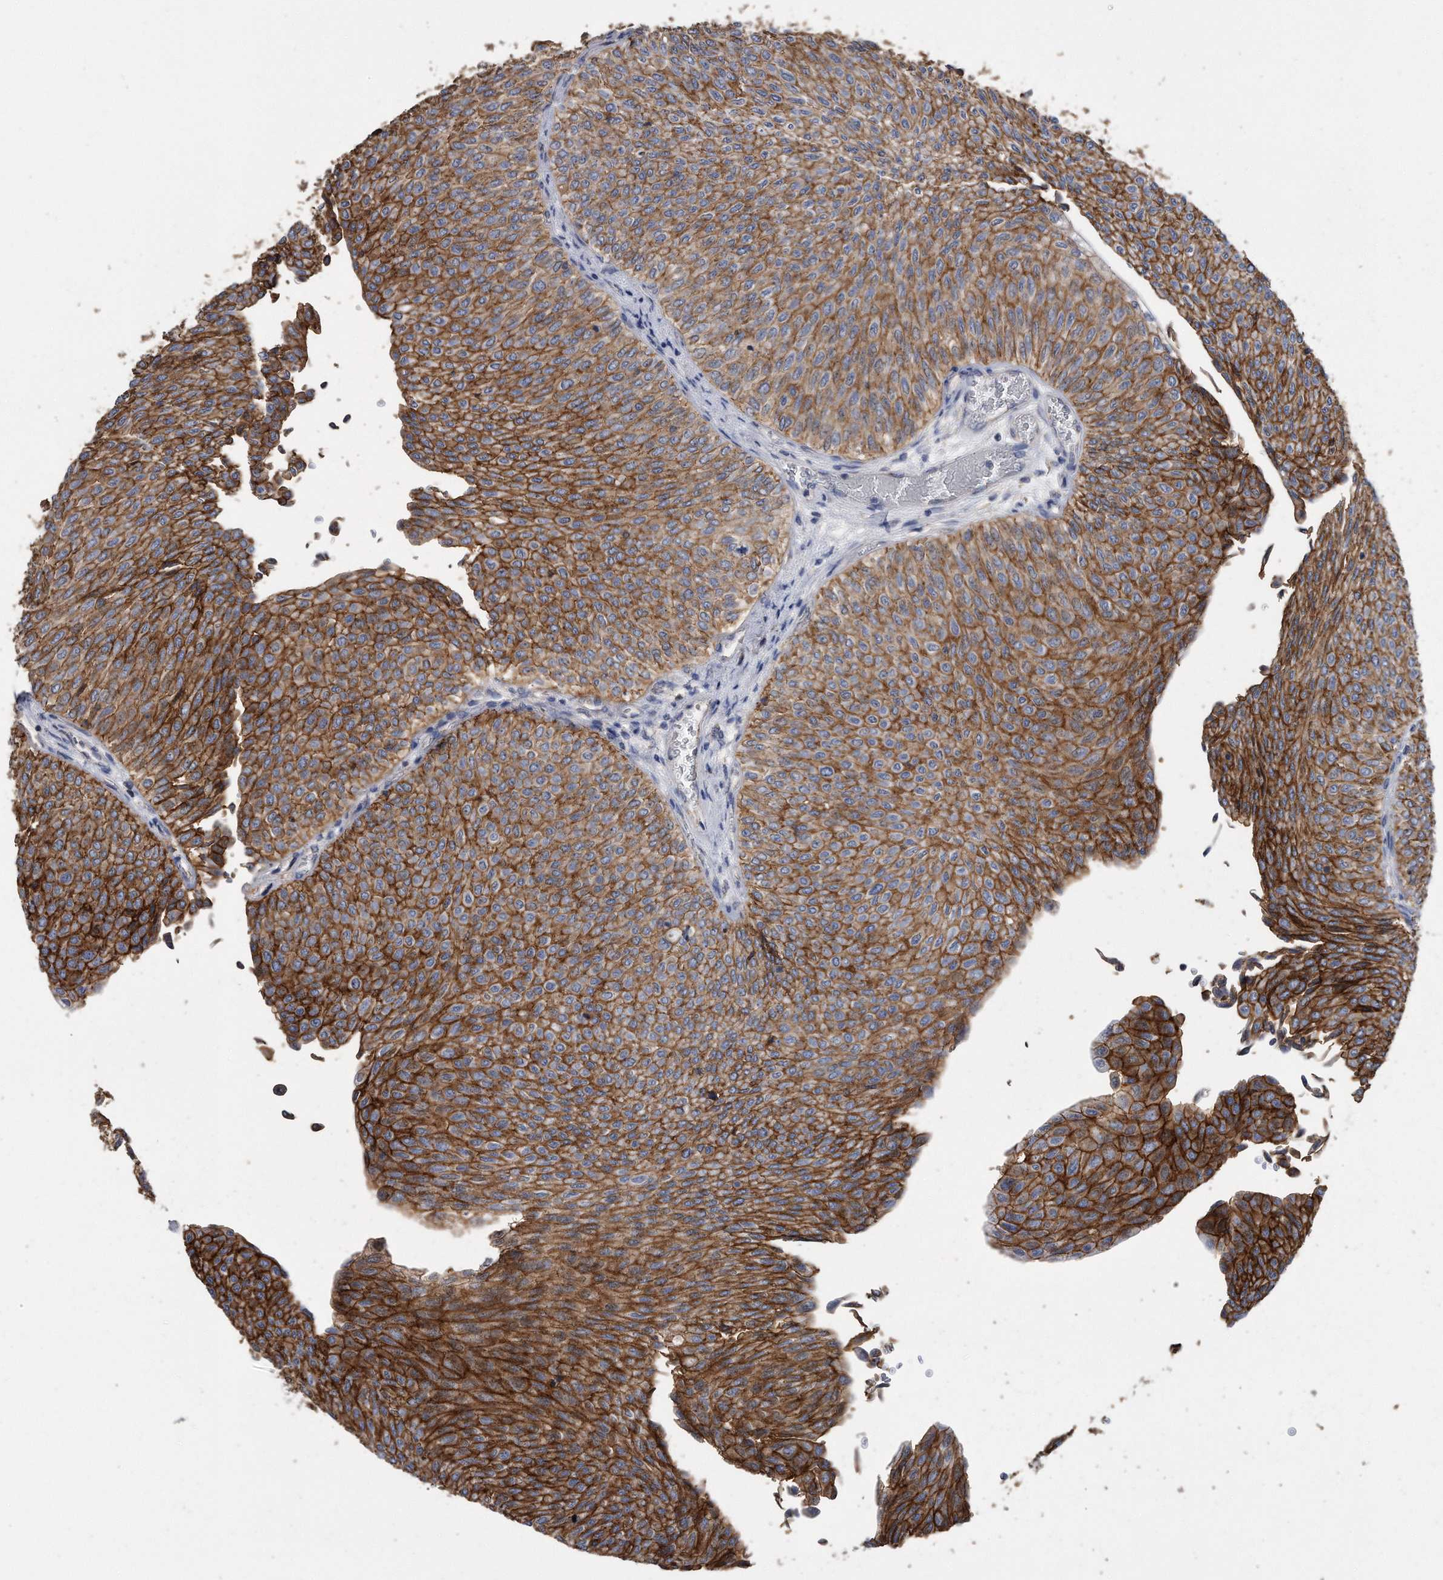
{"staining": {"intensity": "strong", "quantity": ">75%", "location": "cytoplasmic/membranous"}, "tissue": "urothelial cancer", "cell_type": "Tumor cells", "image_type": "cancer", "snomed": [{"axis": "morphology", "description": "Urothelial carcinoma, Low grade"}, {"axis": "topography", "description": "Urinary bladder"}], "caption": "Protein analysis of low-grade urothelial carcinoma tissue demonstrates strong cytoplasmic/membranous positivity in about >75% of tumor cells.", "gene": "CDCP1", "patient": {"sex": "male", "age": 78}}